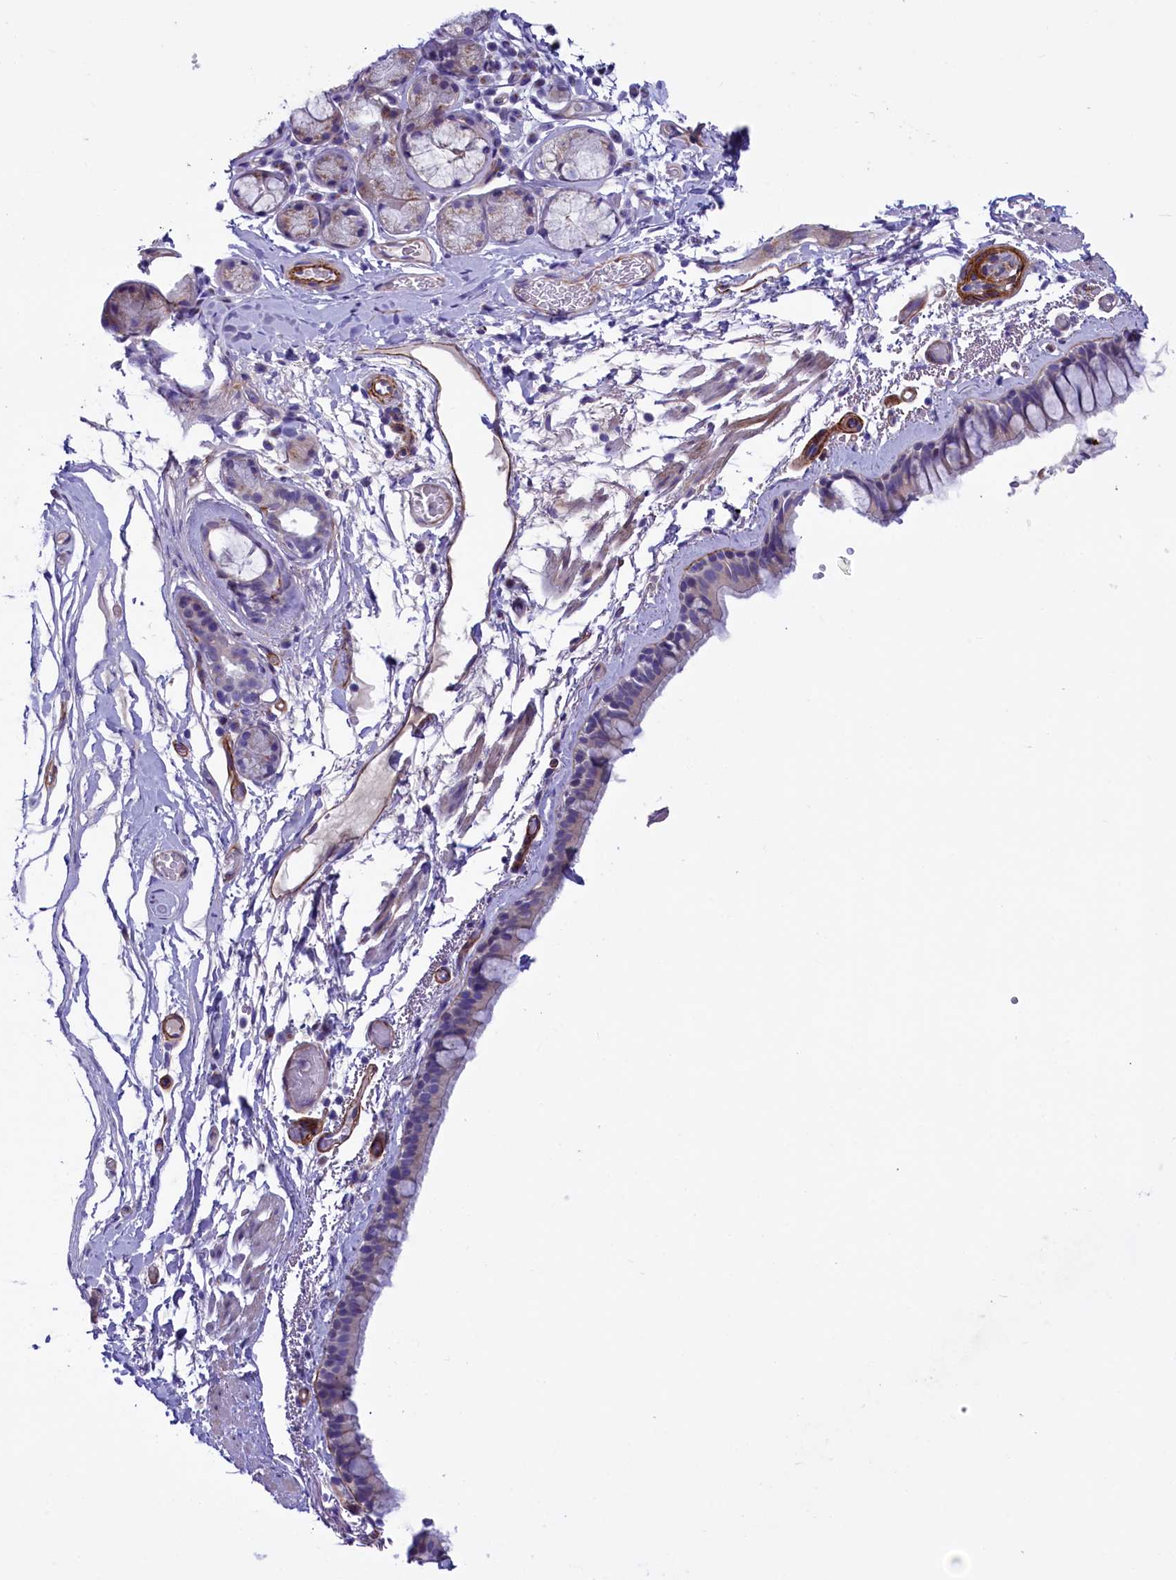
{"staining": {"intensity": "weak", "quantity": "<25%", "location": "cytoplasmic/membranous"}, "tissue": "bronchus", "cell_type": "Respiratory epithelial cells", "image_type": "normal", "snomed": [{"axis": "morphology", "description": "Normal tissue, NOS"}, {"axis": "topography", "description": "Cartilage tissue"}], "caption": "Bronchus was stained to show a protein in brown. There is no significant expression in respiratory epithelial cells. (Stains: DAB (3,3'-diaminobenzidine) IHC with hematoxylin counter stain, Microscopy: brightfield microscopy at high magnification).", "gene": "LOXL1", "patient": {"sex": "male", "age": 63}}